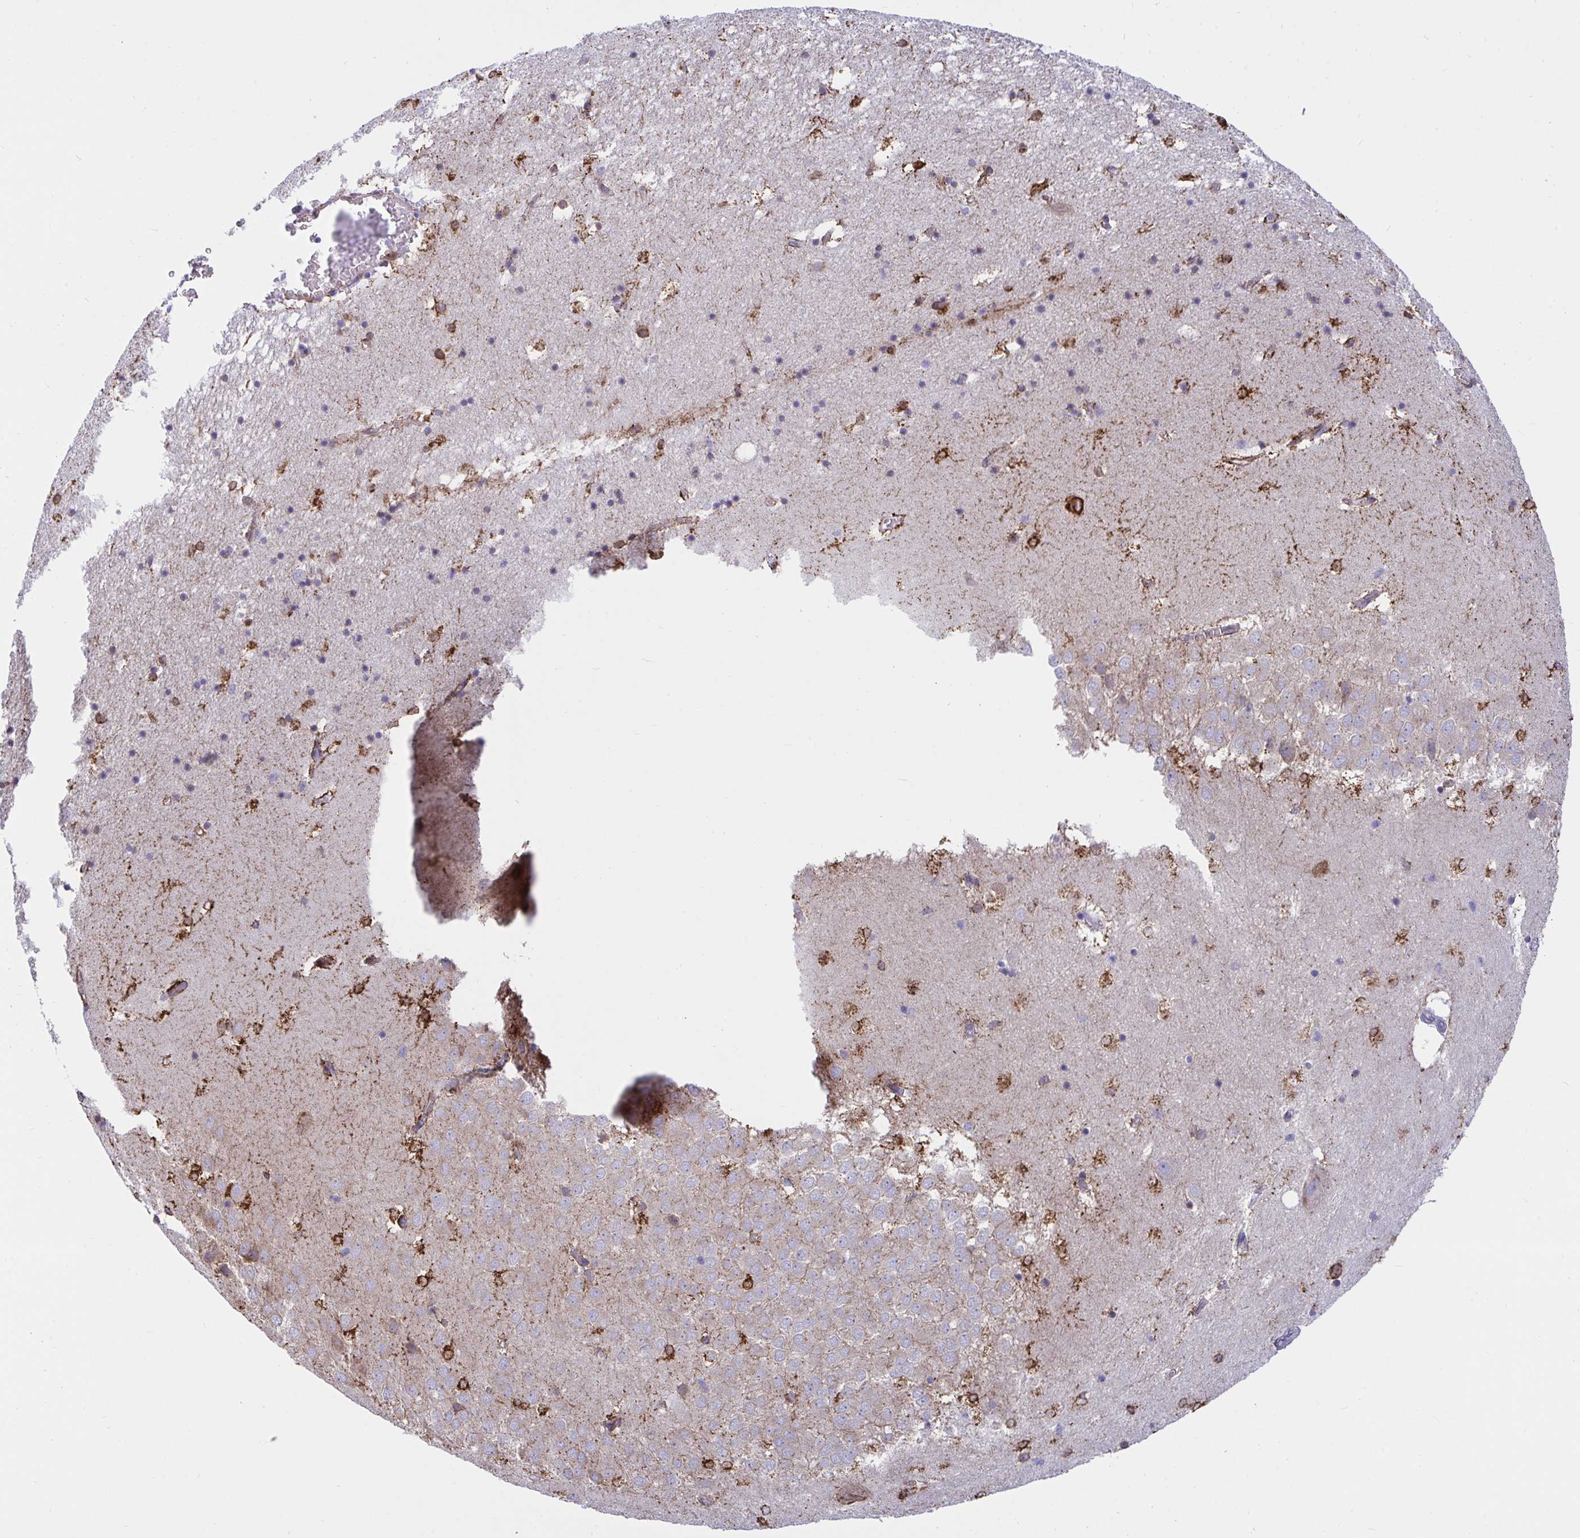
{"staining": {"intensity": "strong", "quantity": "25%-75%", "location": "cytoplasmic/membranous"}, "tissue": "hippocampus", "cell_type": "Glial cells", "image_type": "normal", "snomed": [{"axis": "morphology", "description": "Normal tissue, NOS"}, {"axis": "topography", "description": "Hippocampus"}], "caption": "This is an image of immunohistochemistry (IHC) staining of unremarkable hippocampus, which shows strong staining in the cytoplasmic/membranous of glial cells.", "gene": "ASPH", "patient": {"sex": "male", "age": 58}}